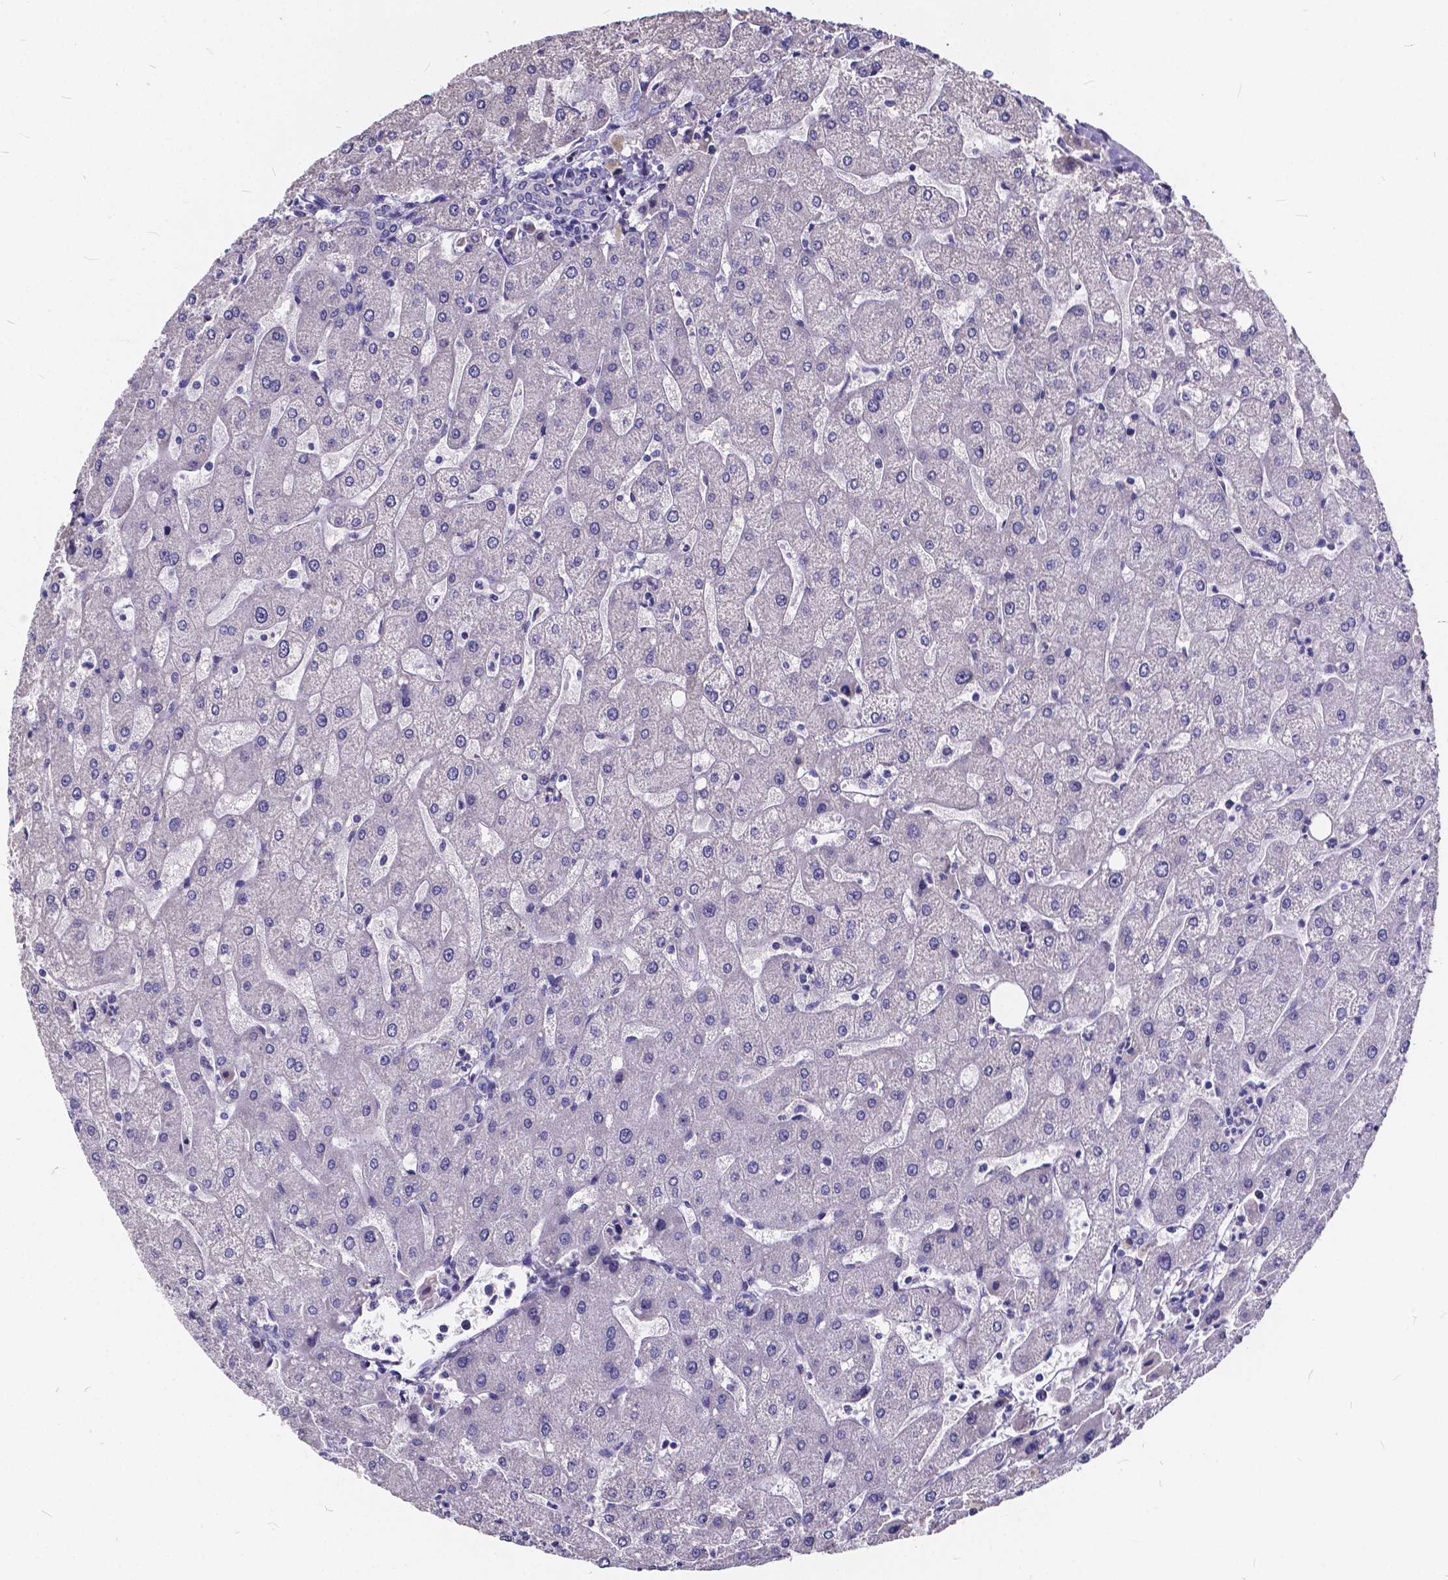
{"staining": {"intensity": "negative", "quantity": "none", "location": "none"}, "tissue": "liver", "cell_type": "Cholangiocytes", "image_type": "normal", "snomed": [{"axis": "morphology", "description": "Normal tissue, NOS"}, {"axis": "topography", "description": "Liver"}], "caption": "IHC histopathology image of normal human liver stained for a protein (brown), which demonstrates no positivity in cholangiocytes. Nuclei are stained in blue.", "gene": "SPEF2", "patient": {"sex": "male", "age": 67}}